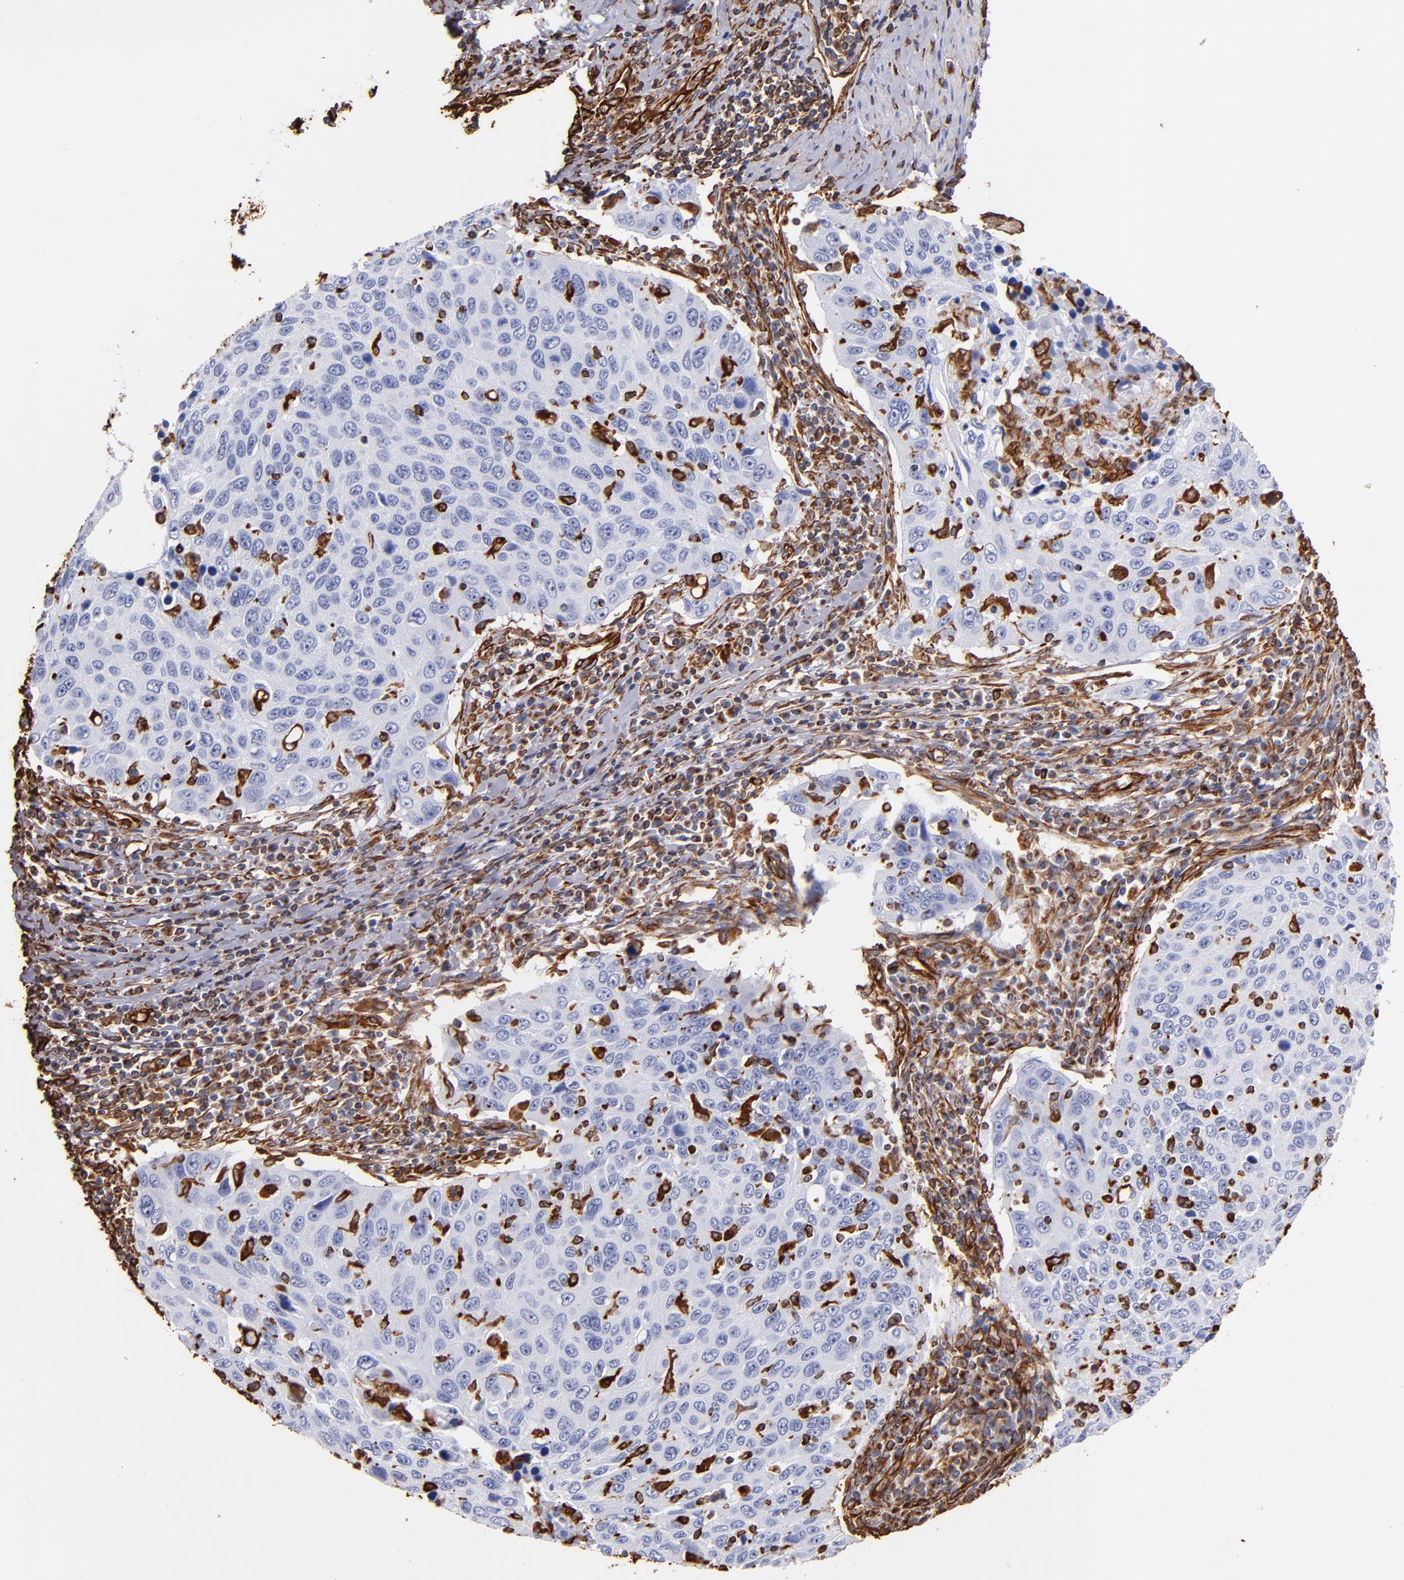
{"staining": {"intensity": "strong", "quantity": "<25%", "location": "cytoplasmic/membranous"}, "tissue": "cervical cancer", "cell_type": "Tumor cells", "image_type": "cancer", "snomed": [{"axis": "morphology", "description": "Squamous cell carcinoma, NOS"}, {"axis": "topography", "description": "Cervix"}], "caption": "Tumor cells demonstrate strong cytoplasmic/membranous expression in about <25% of cells in cervical squamous cell carcinoma.", "gene": "VIM", "patient": {"sex": "female", "age": 53}}